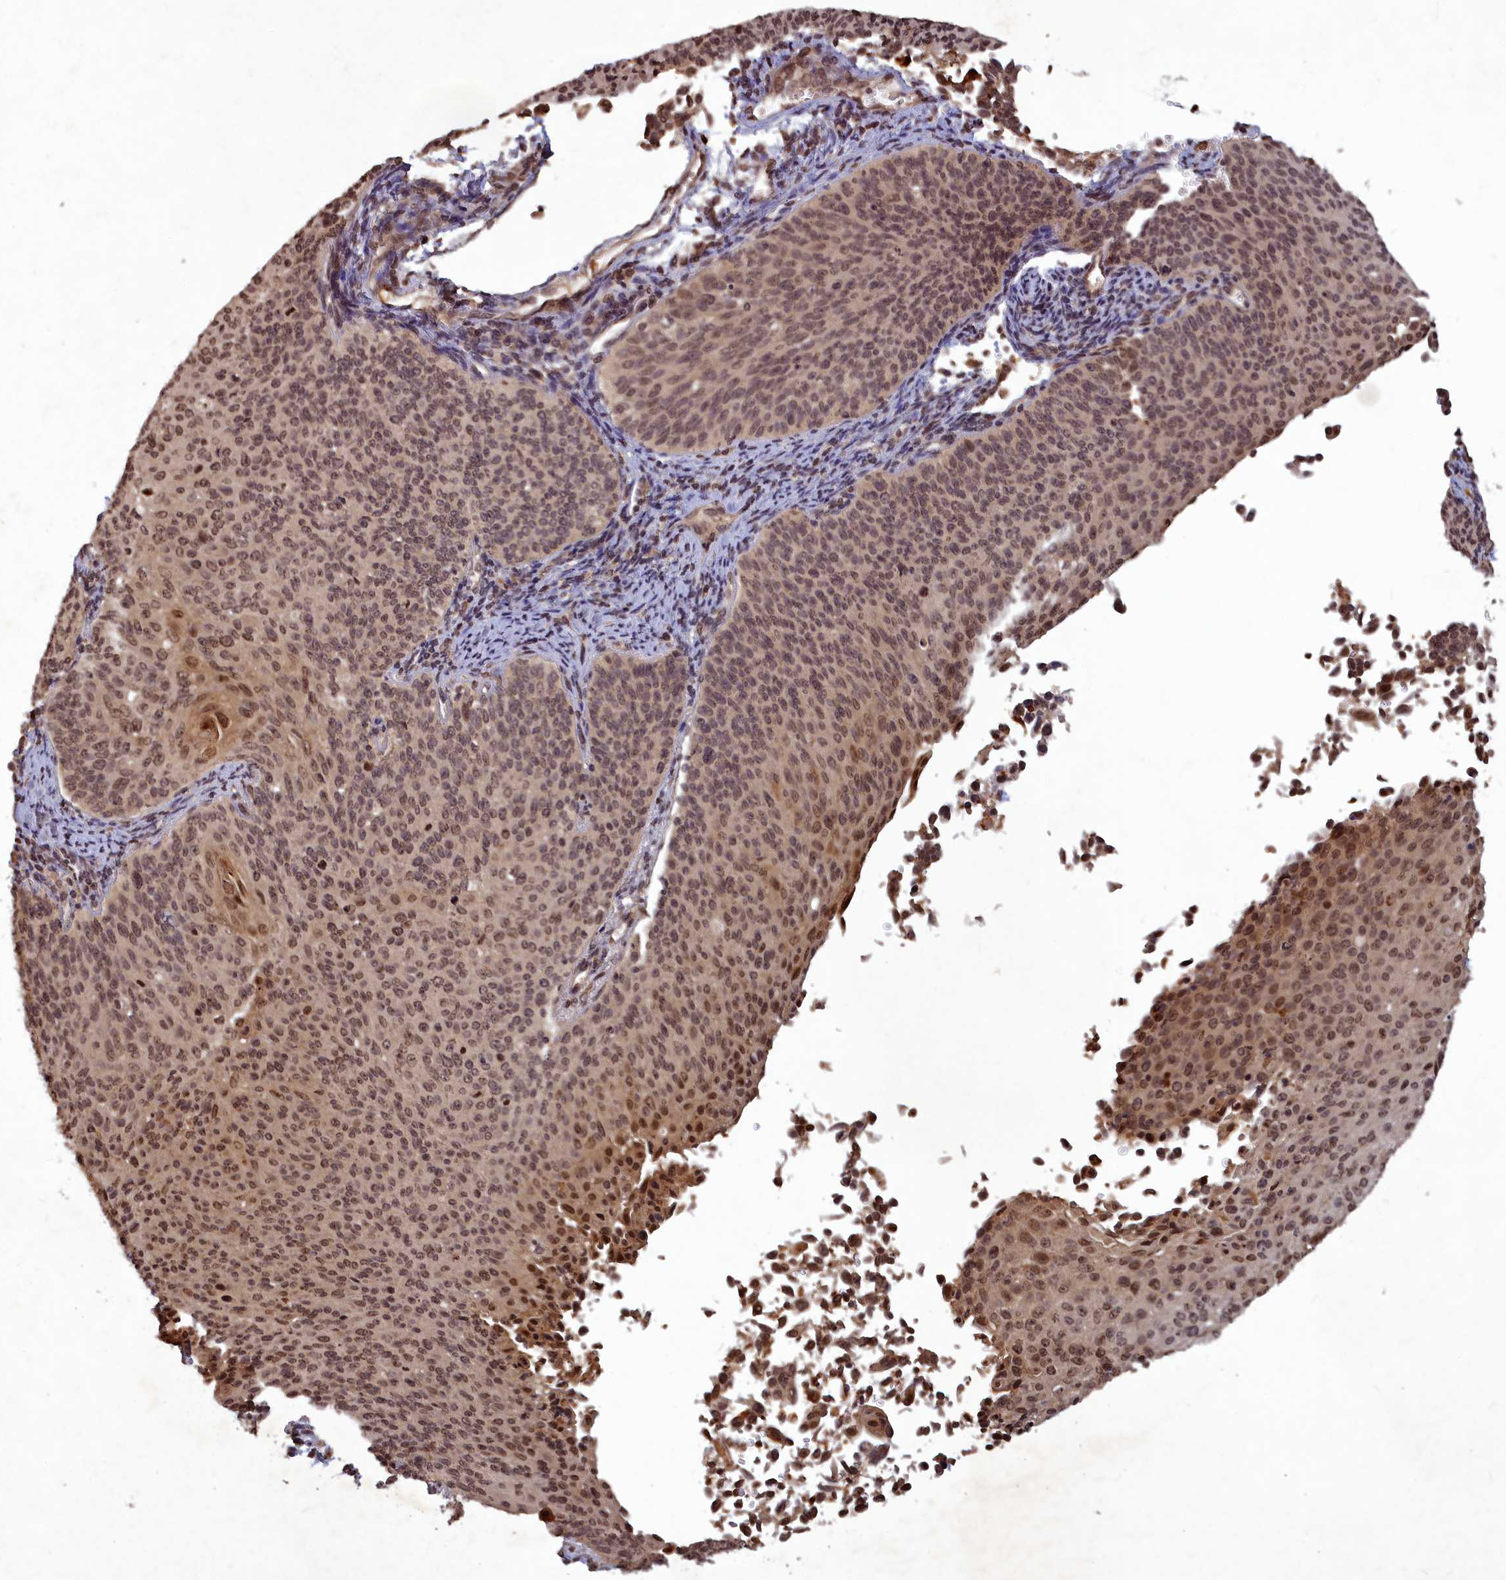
{"staining": {"intensity": "moderate", "quantity": ">75%", "location": "nuclear"}, "tissue": "cervical cancer", "cell_type": "Tumor cells", "image_type": "cancer", "snomed": [{"axis": "morphology", "description": "Squamous cell carcinoma, NOS"}, {"axis": "topography", "description": "Cervix"}], "caption": "Protein expression analysis of cervical cancer displays moderate nuclear staining in about >75% of tumor cells.", "gene": "SRMS", "patient": {"sex": "female", "age": 55}}